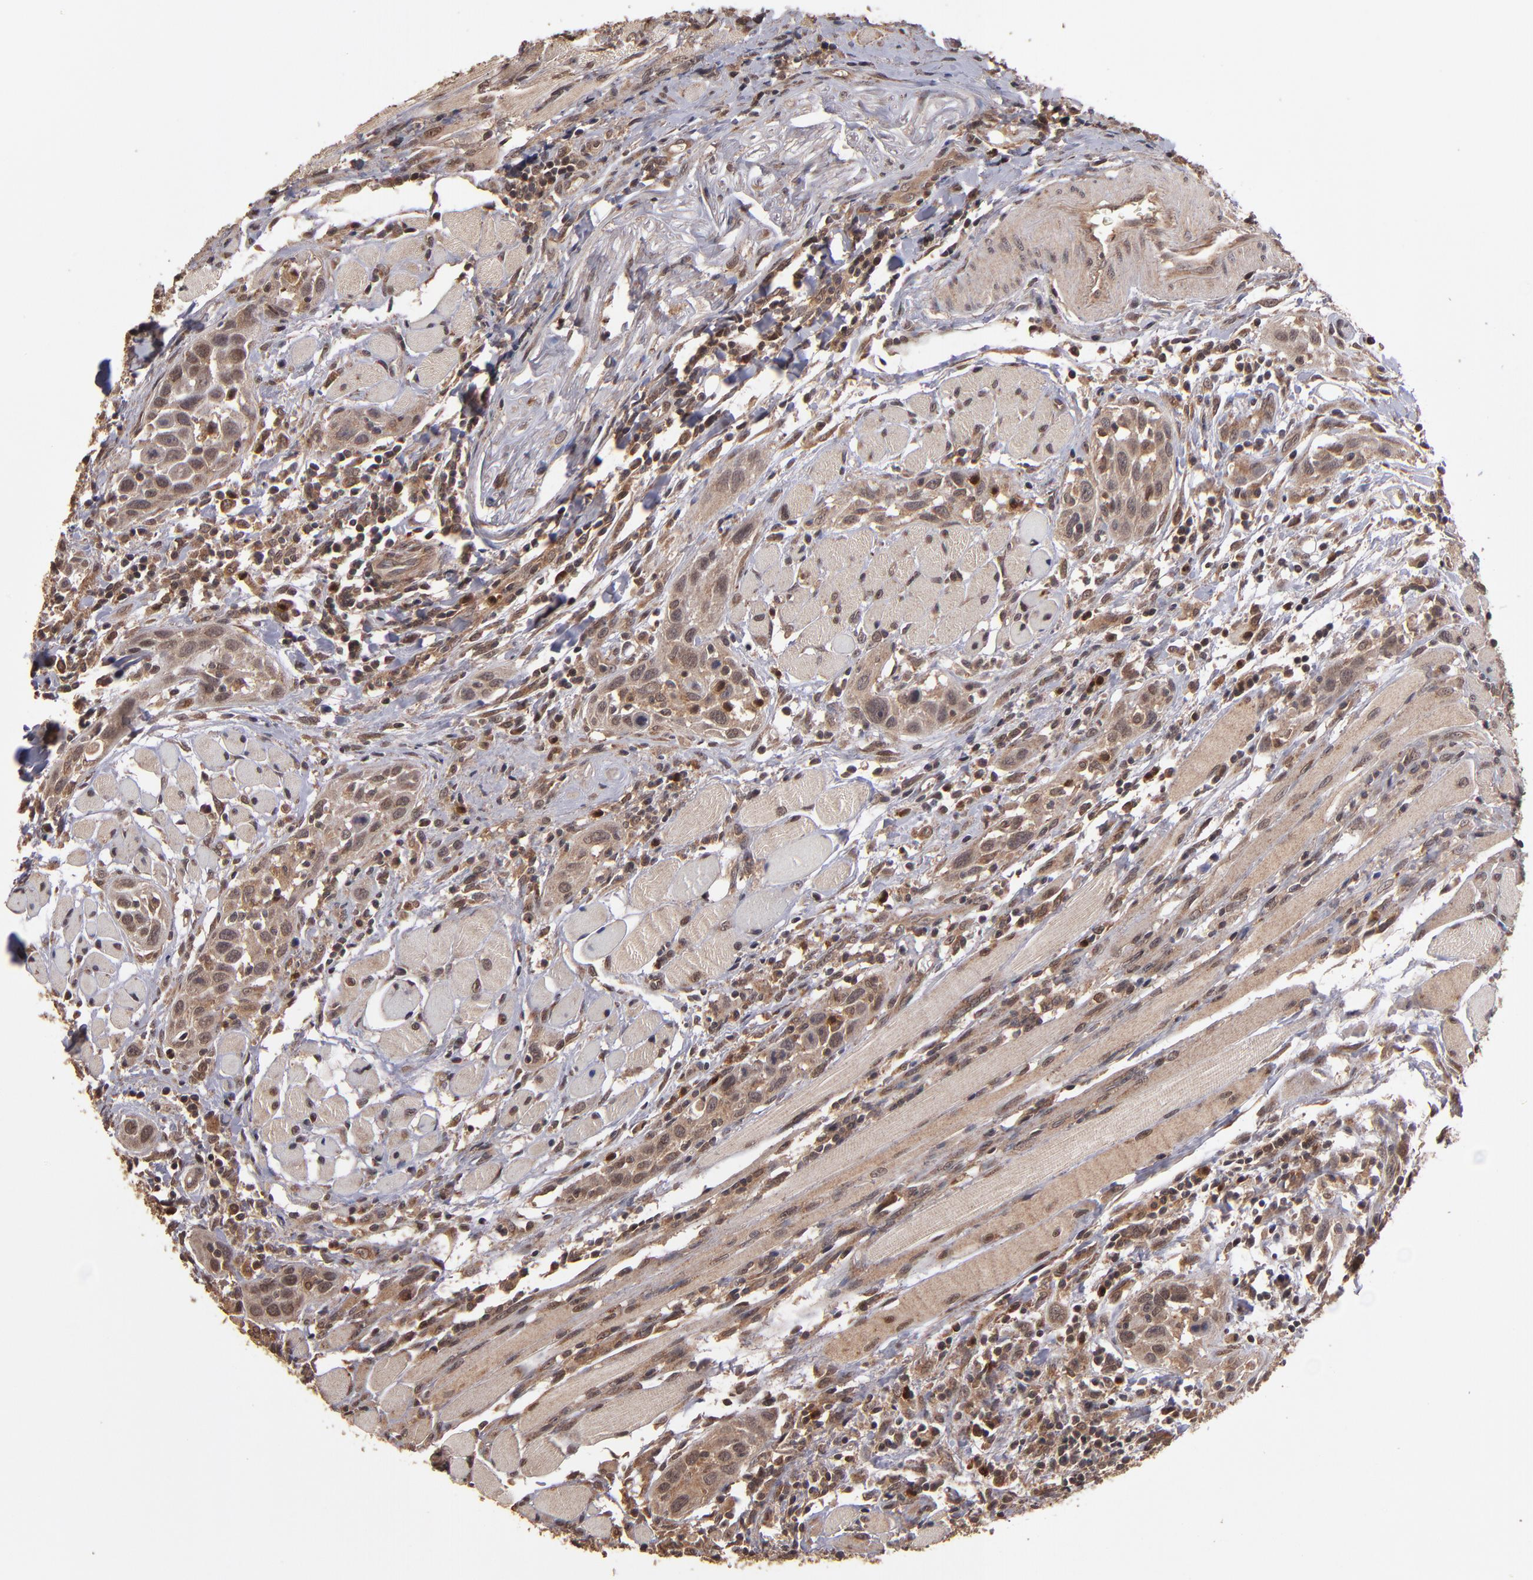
{"staining": {"intensity": "moderate", "quantity": ">75%", "location": "cytoplasmic/membranous"}, "tissue": "head and neck cancer", "cell_type": "Tumor cells", "image_type": "cancer", "snomed": [{"axis": "morphology", "description": "Squamous cell carcinoma, NOS"}, {"axis": "topography", "description": "Oral tissue"}, {"axis": "topography", "description": "Head-Neck"}], "caption": "Approximately >75% of tumor cells in human head and neck cancer (squamous cell carcinoma) reveal moderate cytoplasmic/membranous protein positivity as visualized by brown immunohistochemical staining.", "gene": "NFE2L2", "patient": {"sex": "female", "age": 50}}